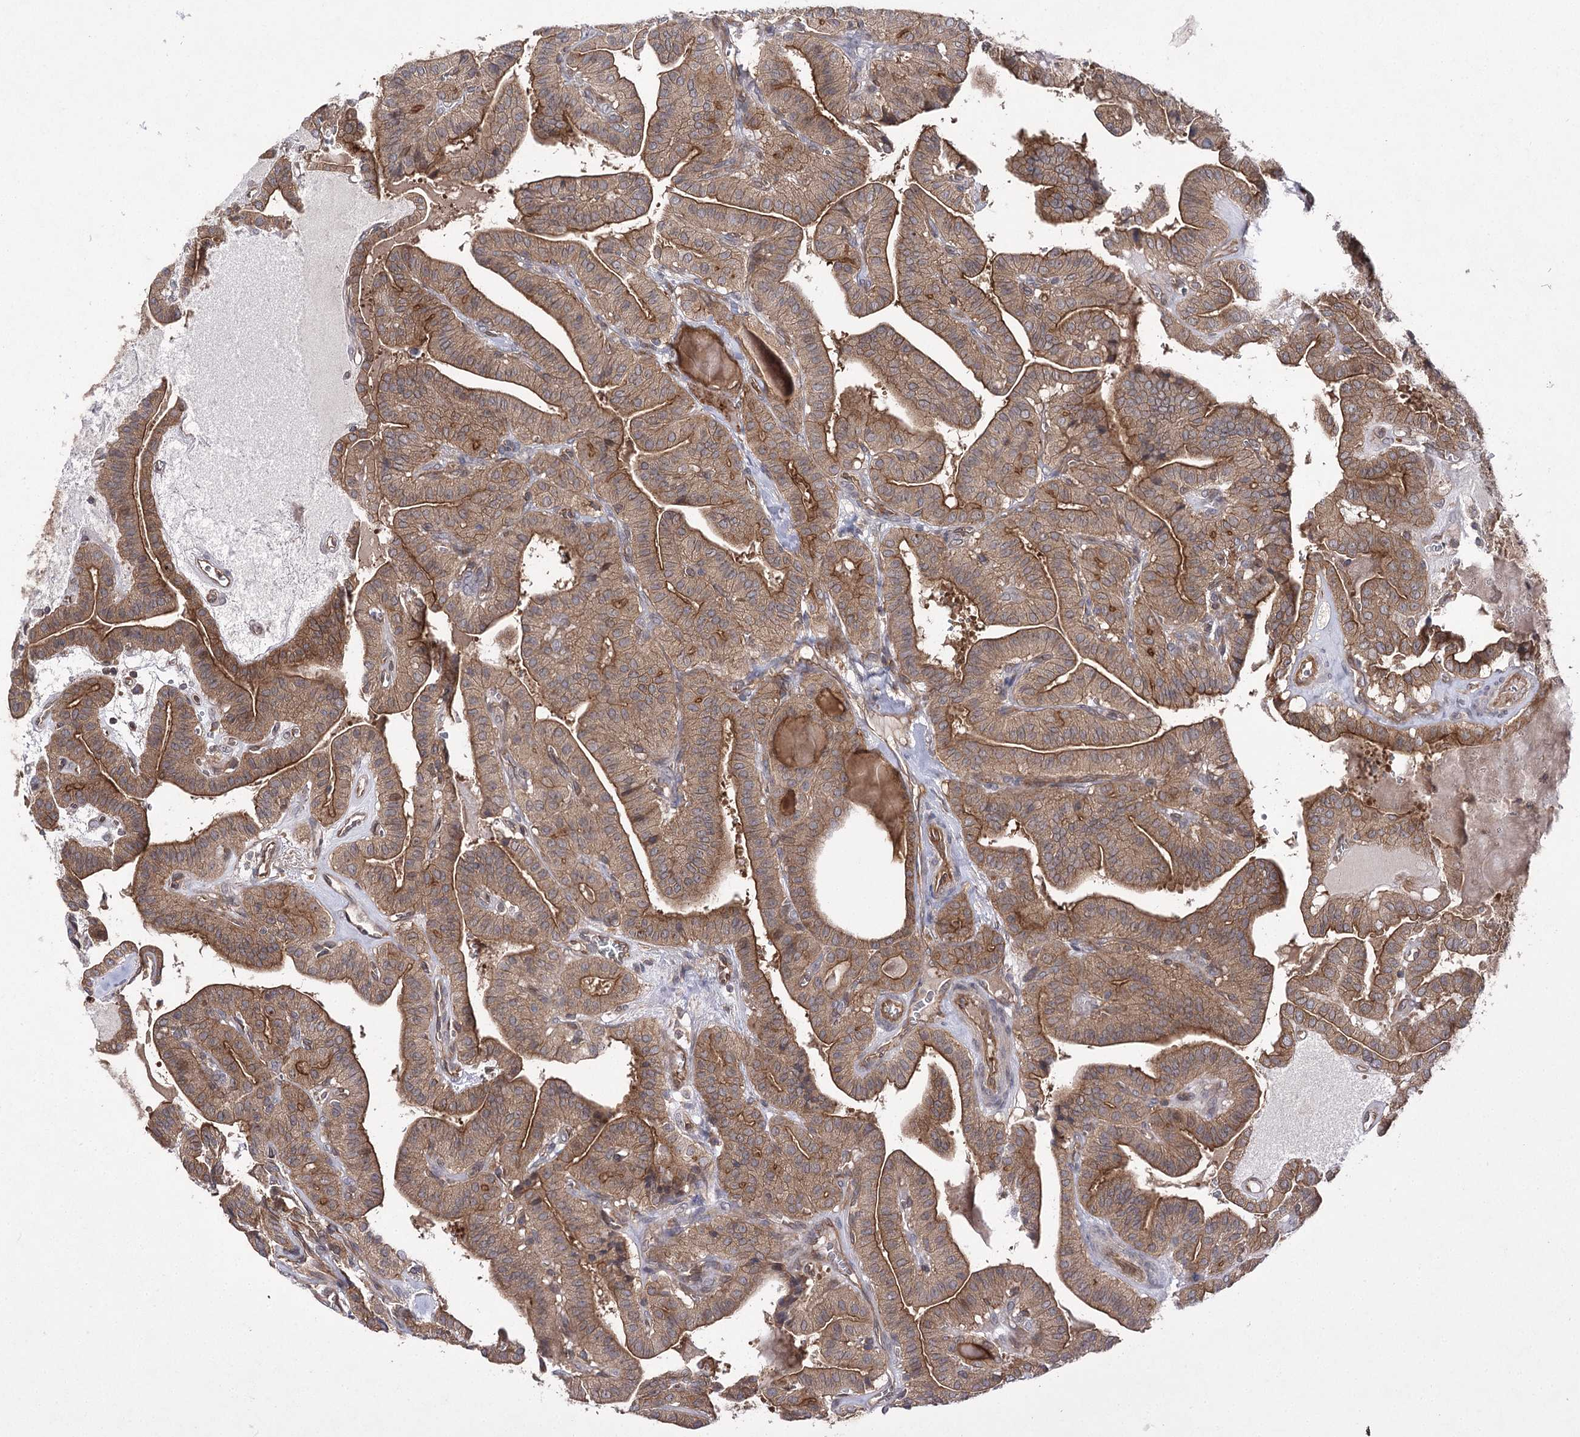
{"staining": {"intensity": "moderate", "quantity": ">75%", "location": "cytoplasmic/membranous"}, "tissue": "thyroid cancer", "cell_type": "Tumor cells", "image_type": "cancer", "snomed": [{"axis": "morphology", "description": "Papillary adenocarcinoma, NOS"}, {"axis": "topography", "description": "Thyroid gland"}], "caption": "Moderate cytoplasmic/membranous positivity for a protein is appreciated in approximately >75% of tumor cells of thyroid cancer (papillary adenocarcinoma) using immunohistochemistry (IHC).", "gene": "BCR", "patient": {"sex": "male", "age": 52}}